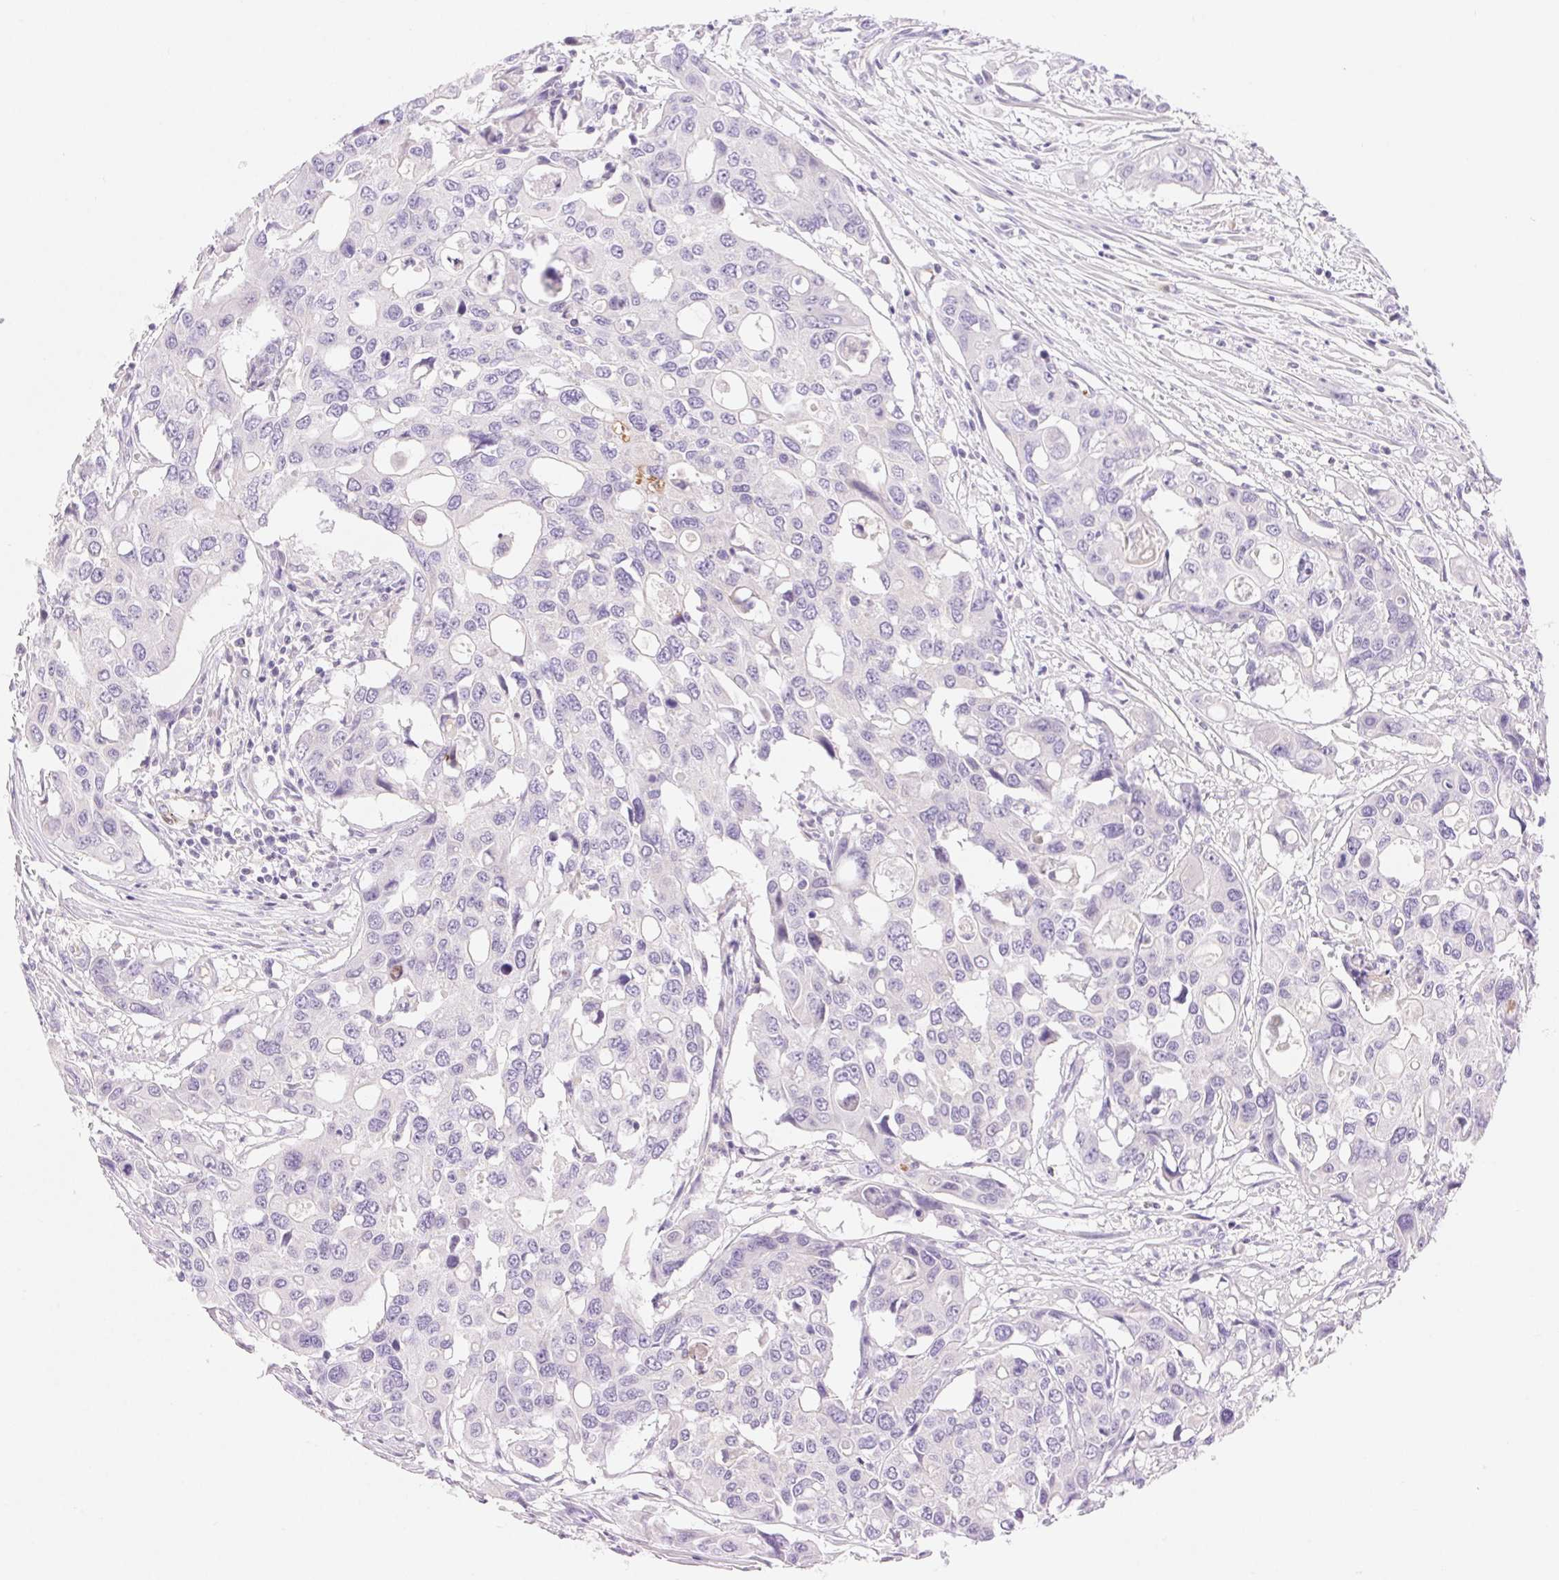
{"staining": {"intensity": "negative", "quantity": "none", "location": "none"}, "tissue": "colorectal cancer", "cell_type": "Tumor cells", "image_type": "cancer", "snomed": [{"axis": "morphology", "description": "Adenocarcinoma, NOS"}, {"axis": "topography", "description": "Colon"}], "caption": "IHC micrograph of neoplastic tissue: colorectal cancer stained with DAB reveals no significant protein staining in tumor cells. (Stains: DAB (3,3'-diaminobenzidine) IHC with hematoxylin counter stain, Microscopy: brightfield microscopy at high magnification).", "gene": "FGA", "patient": {"sex": "male", "age": 77}}